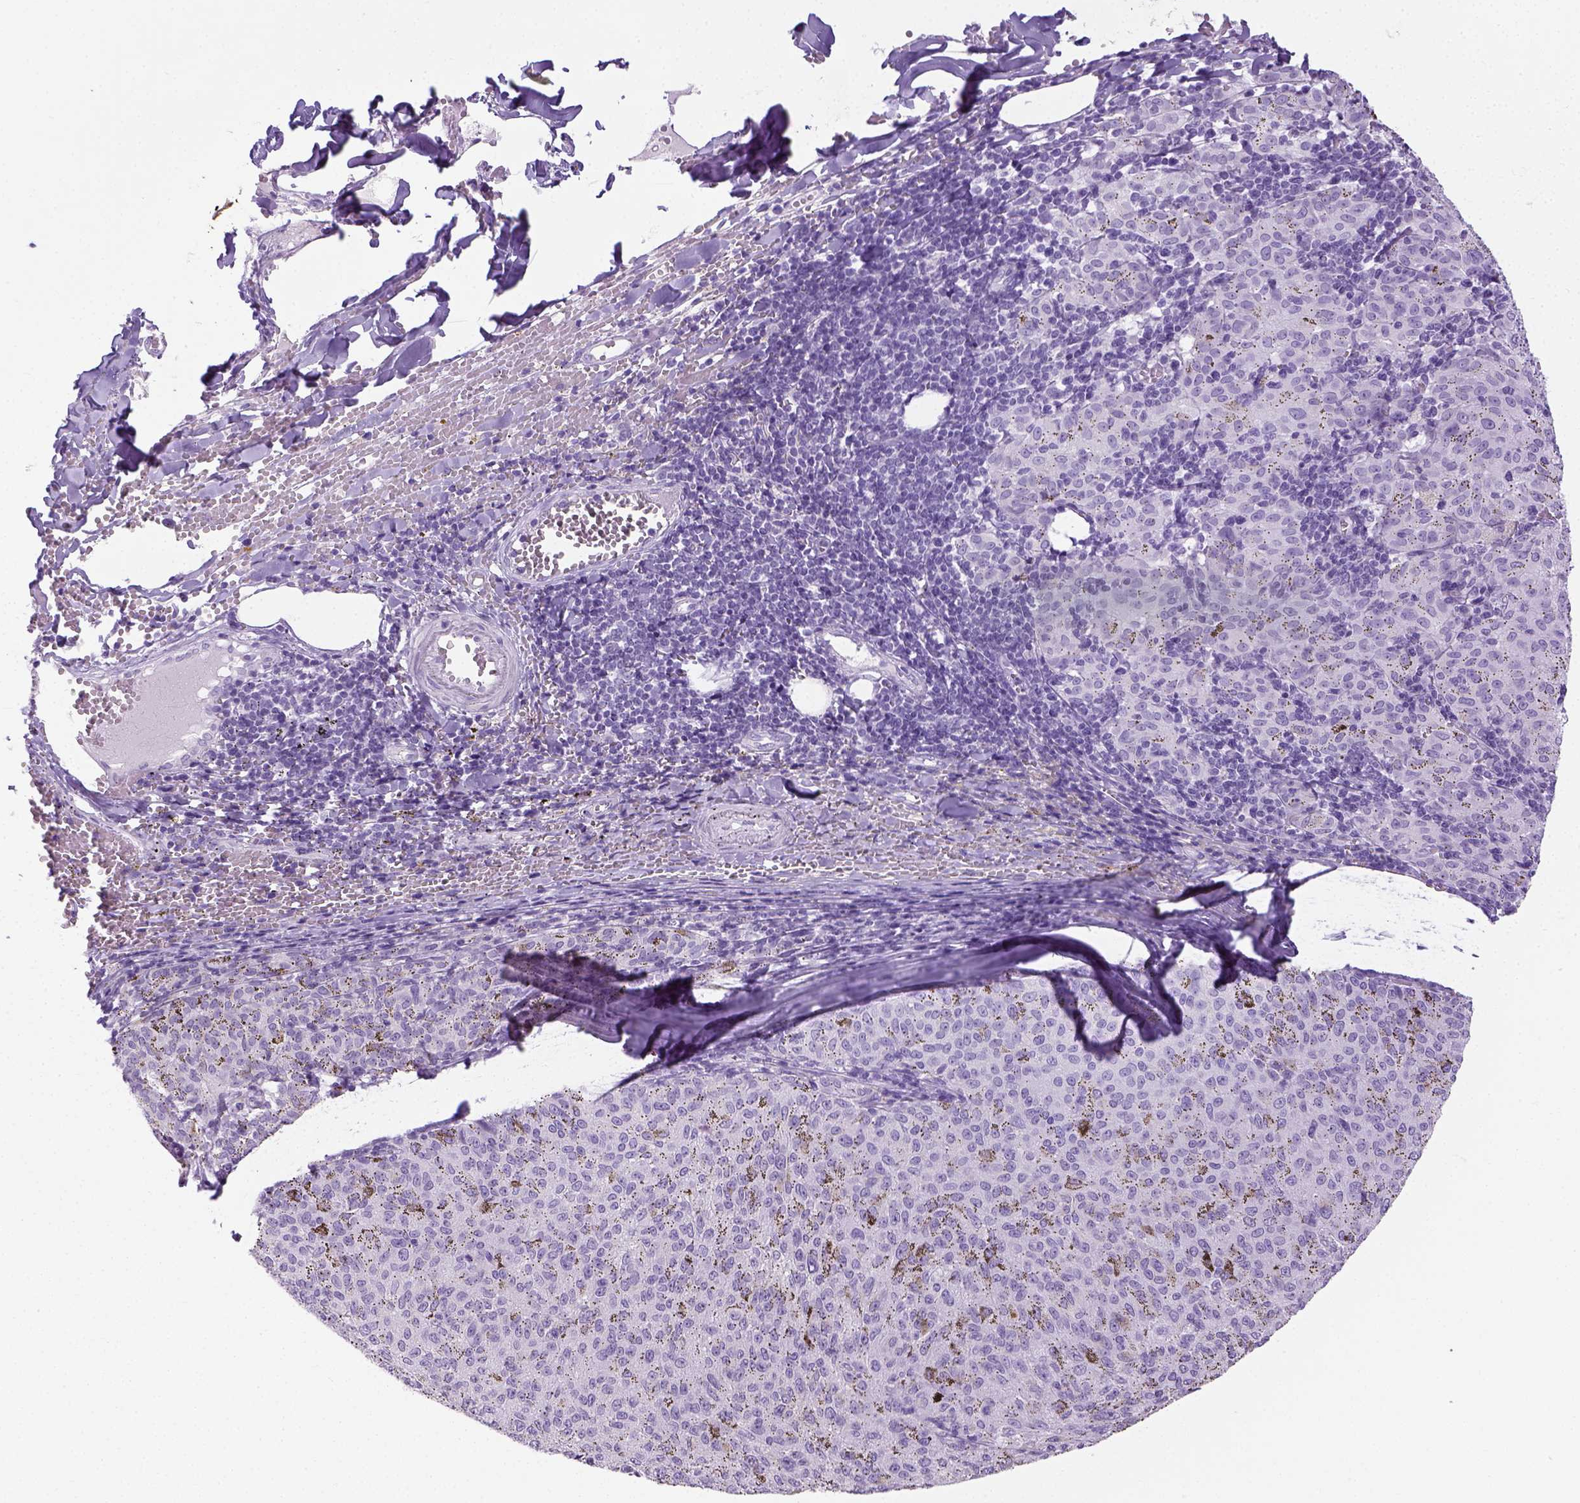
{"staining": {"intensity": "negative", "quantity": "none", "location": "none"}, "tissue": "melanoma", "cell_type": "Tumor cells", "image_type": "cancer", "snomed": [{"axis": "morphology", "description": "Malignant melanoma, NOS"}, {"axis": "topography", "description": "Skin"}], "caption": "Micrograph shows no significant protein expression in tumor cells of malignant melanoma. Nuclei are stained in blue.", "gene": "LGSN", "patient": {"sex": "female", "age": 72}}